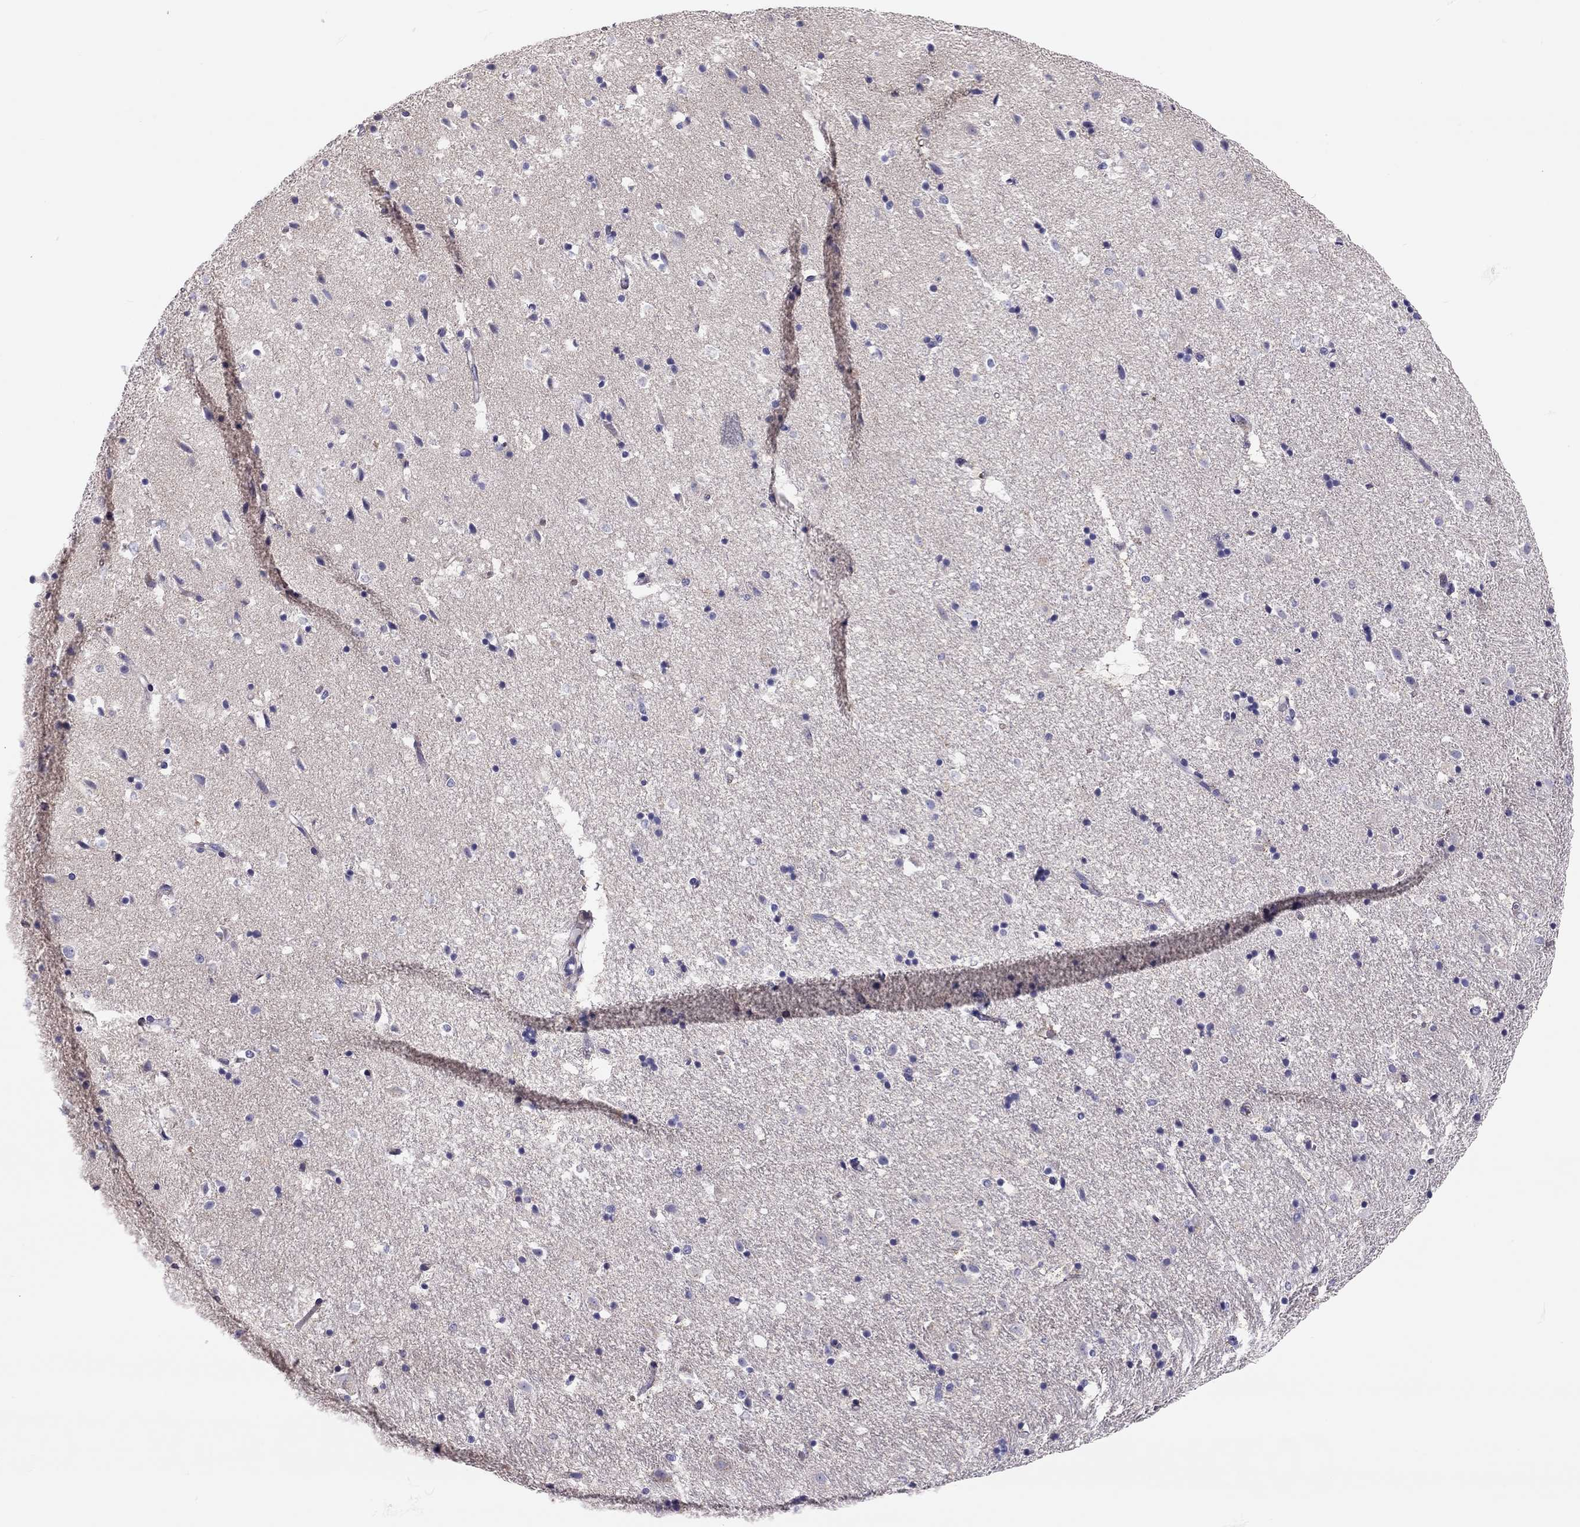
{"staining": {"intensity": "negative", "quantity": "none", "location": "none"}, "tissue": "hippocampus", "cell_type": "Glial cells", "image_type": "normal", "snomed": [{"axis": "morphology", "description": "Normal tissue, NOS"}, {"axis": "topography", "description": "Hippocampus"}], "caption": "IHC histopathology image of benign hippocampus: hippocampus stained with DAB demonstrates no significant protein positivity in glial cells. The staining was performed using DAB to visualize the protein expression in brown, while the nuclei were stained in blue with hematoxylin (Magnification: 20x).", "gene": "SCARB1", "patient": {"sex": "male", "age": 49}}